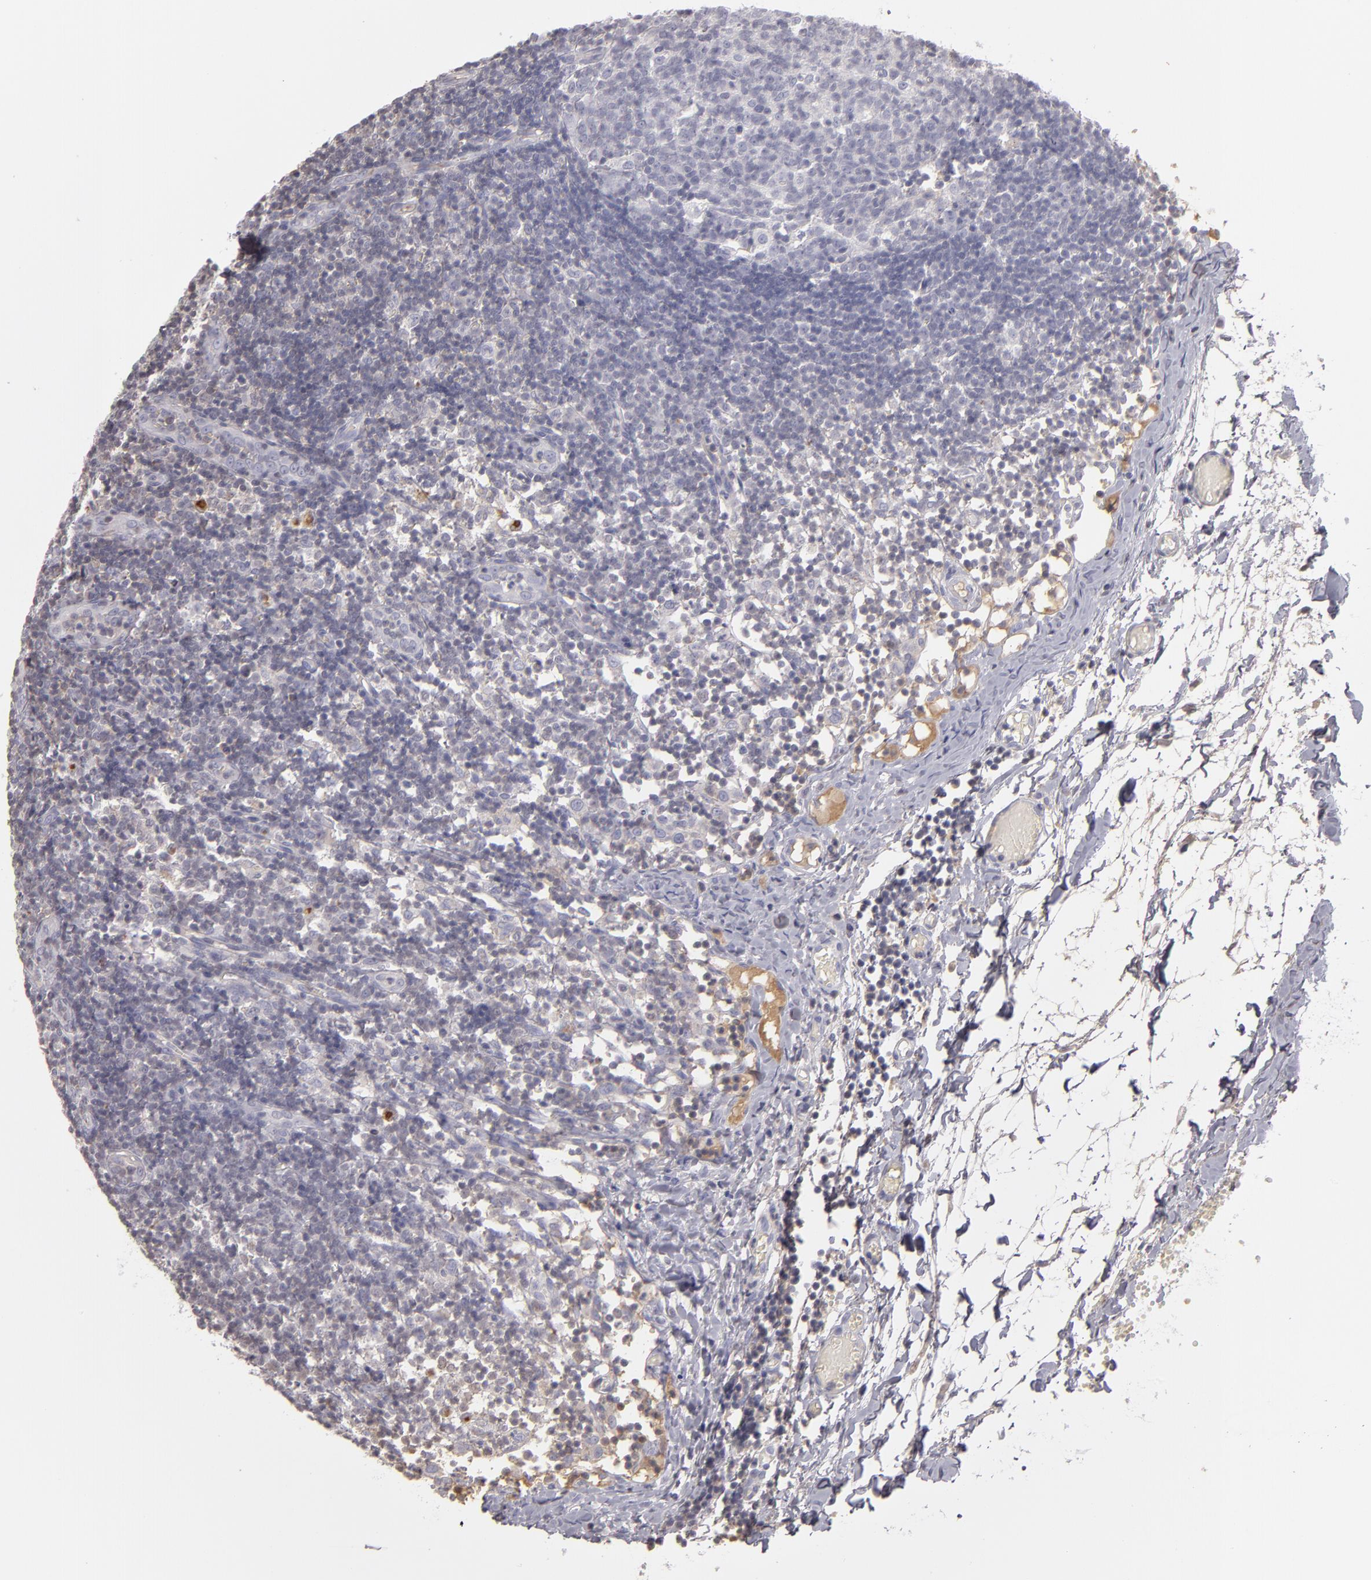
{"staining": {"intensity": "negative", "quantity": "none", "location": "none"}, "tissue": "lymph node", "cell_type": "Germinal center cells", "image_type": "normal", "snomed": [{"axis": "morphology", "description": "Normal tissue, NOS"}, {"axis": "morphology", "description": "Inflammation, NOS"}, {"axis": "topography", "description": "Lymph node"}, {"axis": "topography", "description": "Salivary gland"}], "caption": "This is an immunohistochemistry image of normal human lymph node. There is no positivity in germinal center cells.", "gene": "SERPINA1", "patient": {"sex": "male", "age": 3}}